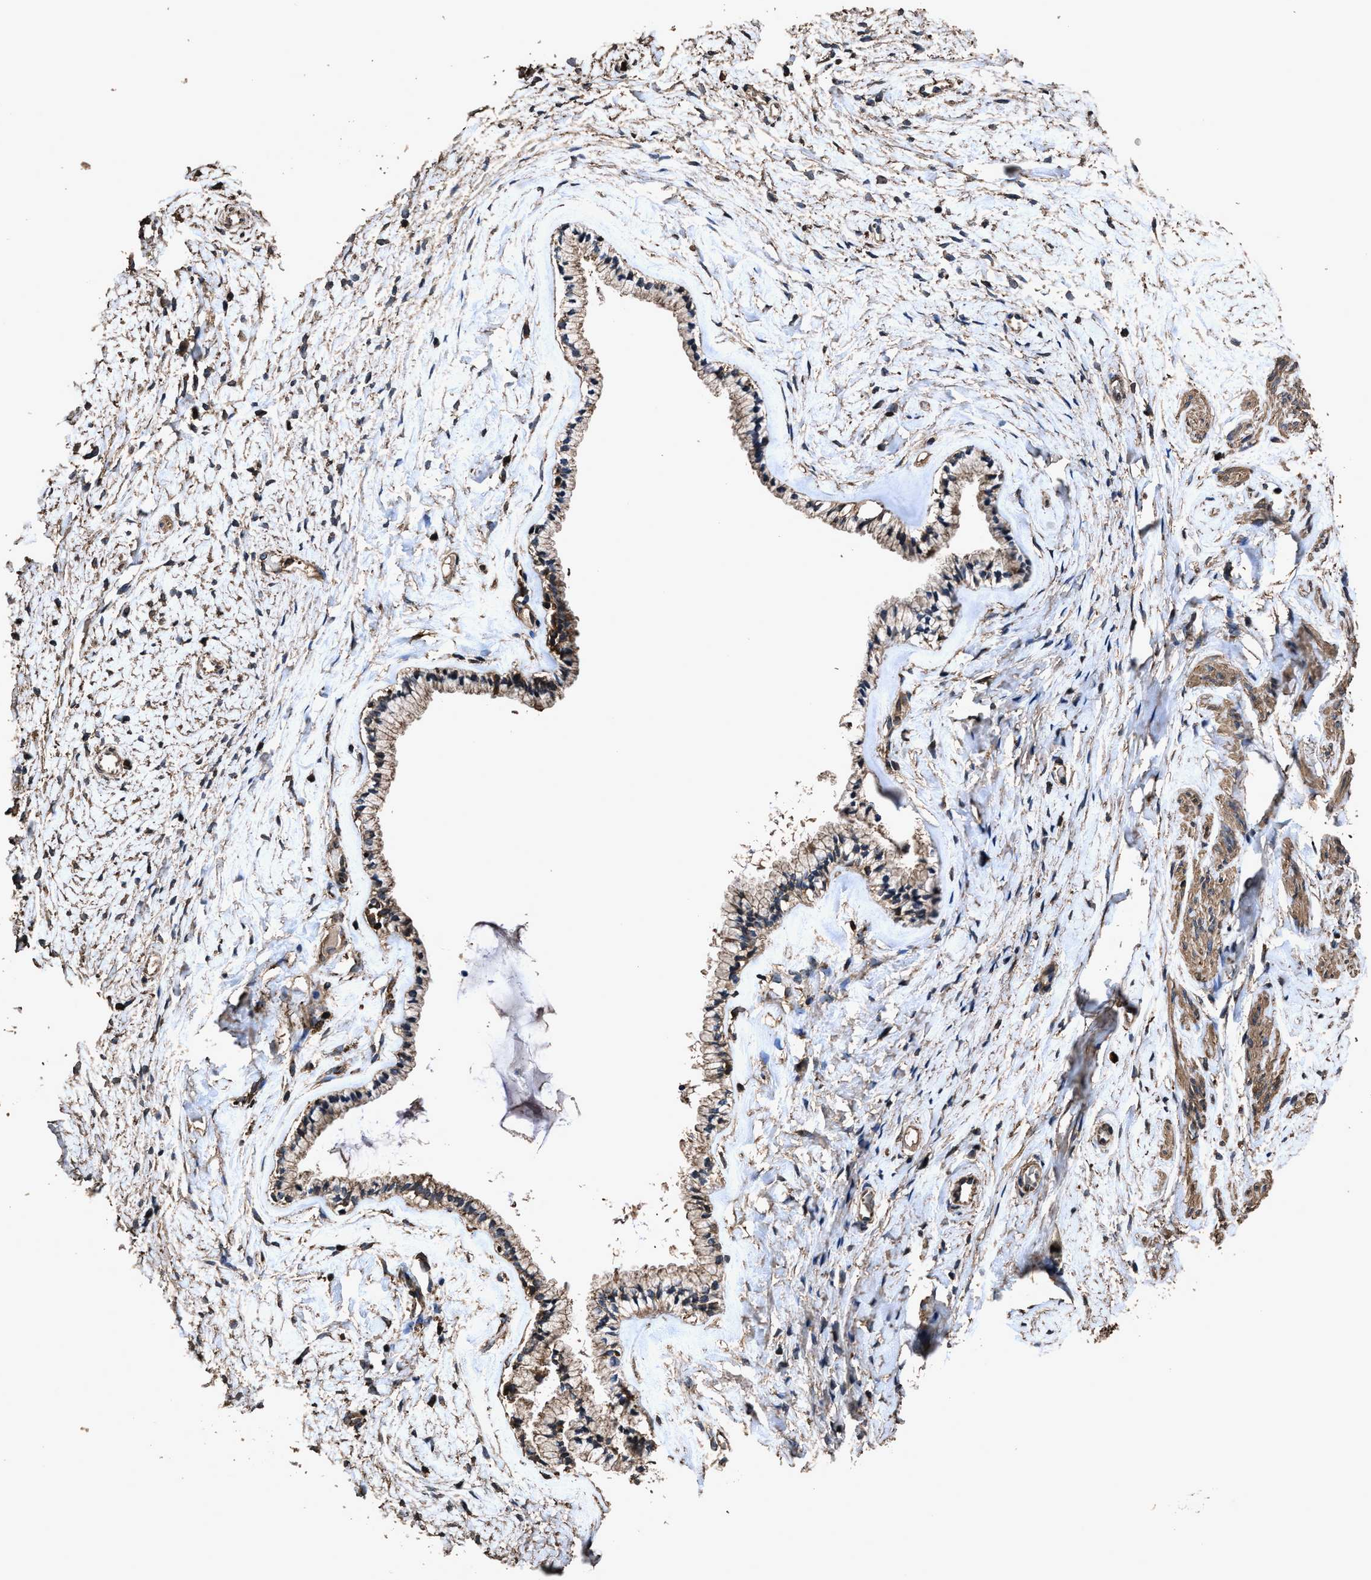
{"staining": {"intensity": "moderate", "quantity": ">75%", "location": "cytoplasmic/membranous"}, "tissue": "cervix", "cell_type": "Glandular cells", "image_type": "normal", "snomed": [{"axis": "morphology", "description": "Normal tissue, NOS"}, {"axis": "topography", "description": "Cervix"}], "caption": "The micrograph exhibits staining of normal cervix, revealing moderate cytoplasmic/membranous protein positivity (brown color) within glandular cells.", "gene": "ZMYND19", "patient": {"sex": "female", "age": 72}}